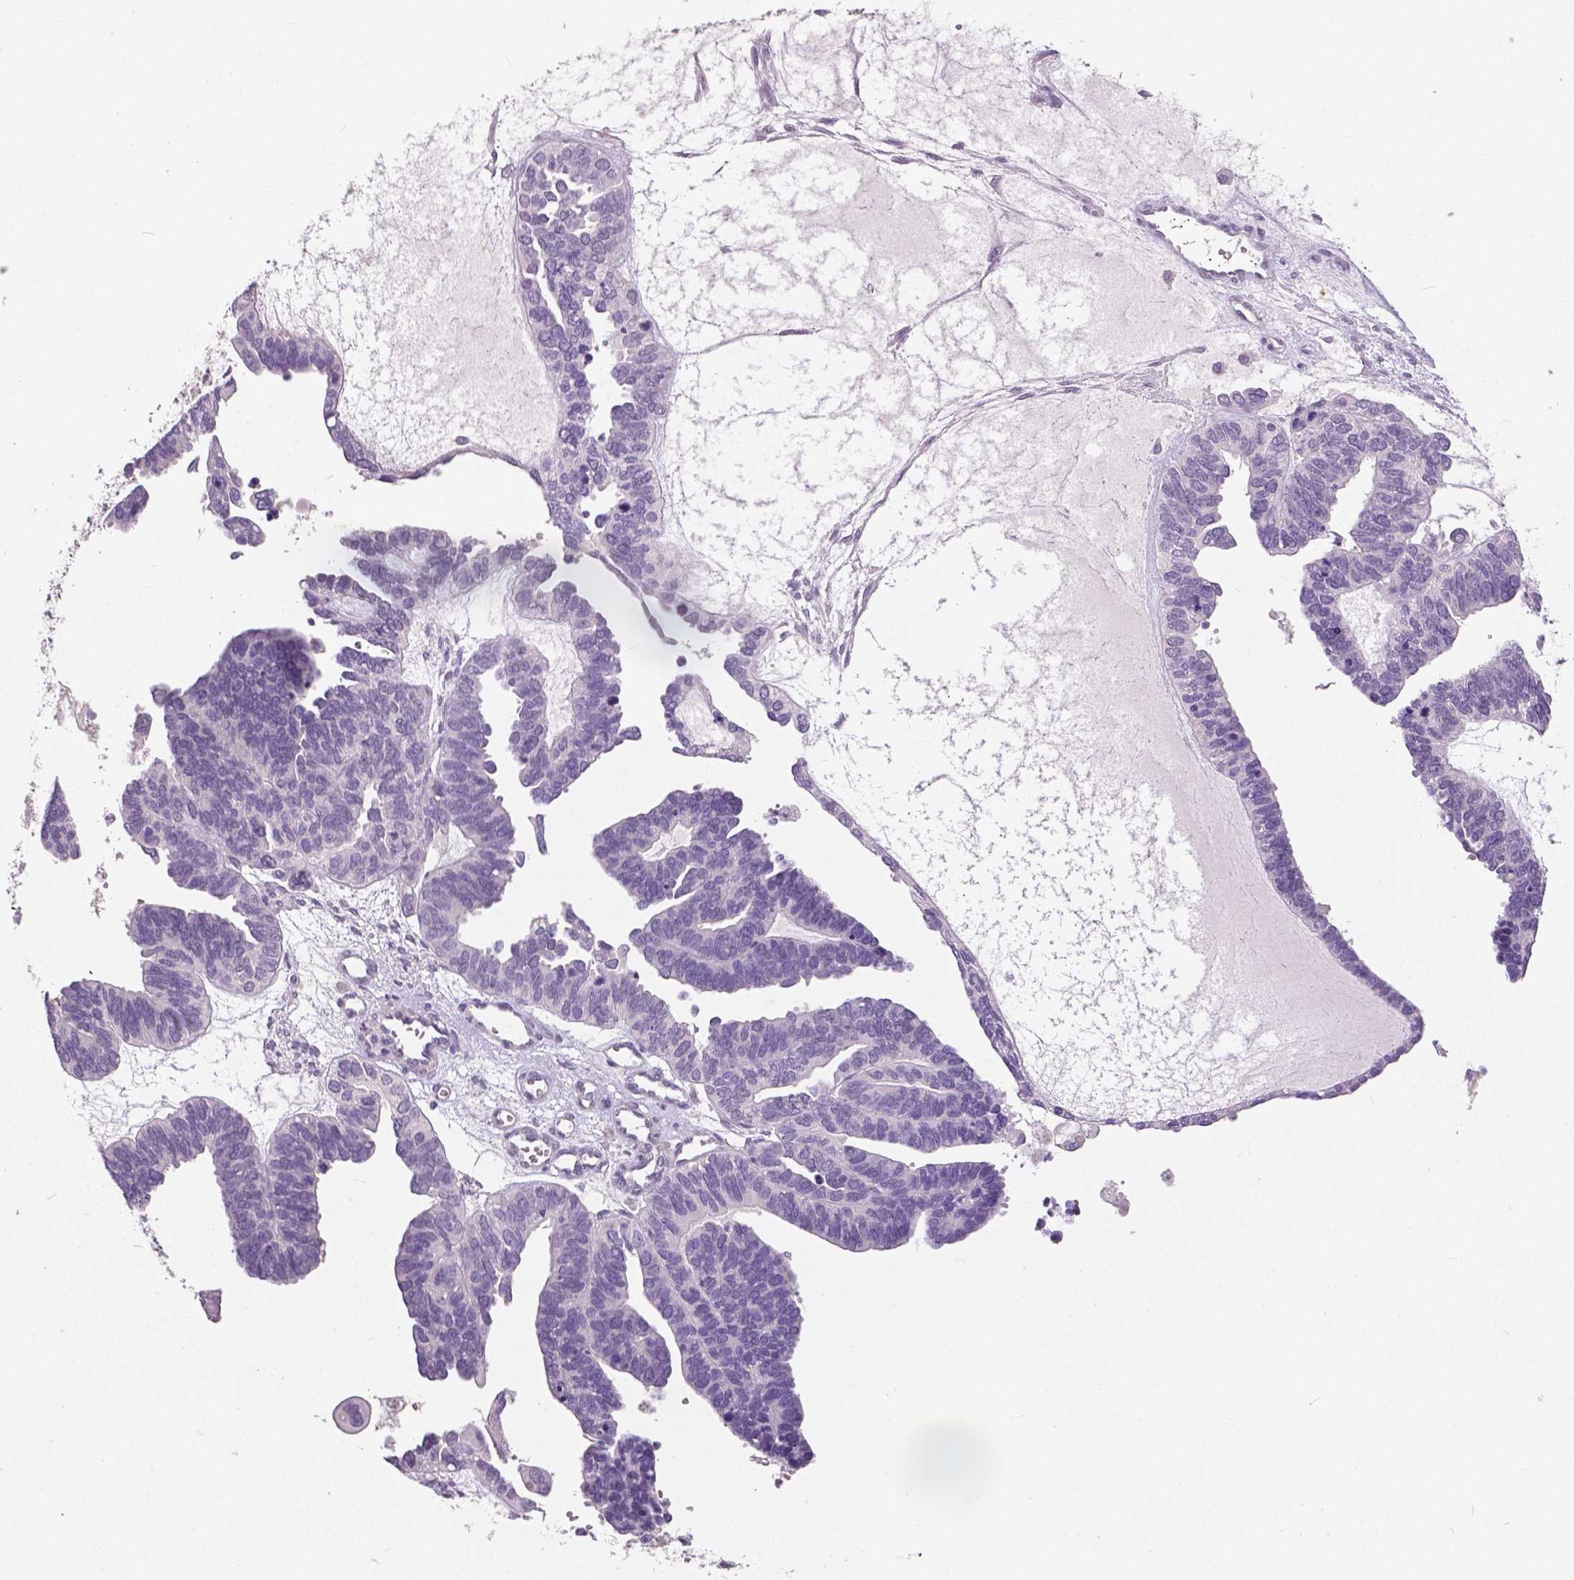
{"staining": {"intensity": "negative", "quantity": "none", "location": "none"}, "tissue": "ovarian cancer", "cell_type": "Tumor cells", "image_type": "cancer", "snomed": [{"axis": "morphology", "description": "Cystadenocarcinoma, serous, NOS"}, {"axis": "topography", "description": "Ovary"}], "caption": "IHC photomicrograph of human ovarian serous cystadenocarcinoma stained for a protein (brown), which shows no positivity in tumor cells.", "gene": "FOXA1", "patient": {"sex": "female", "age": 51}}